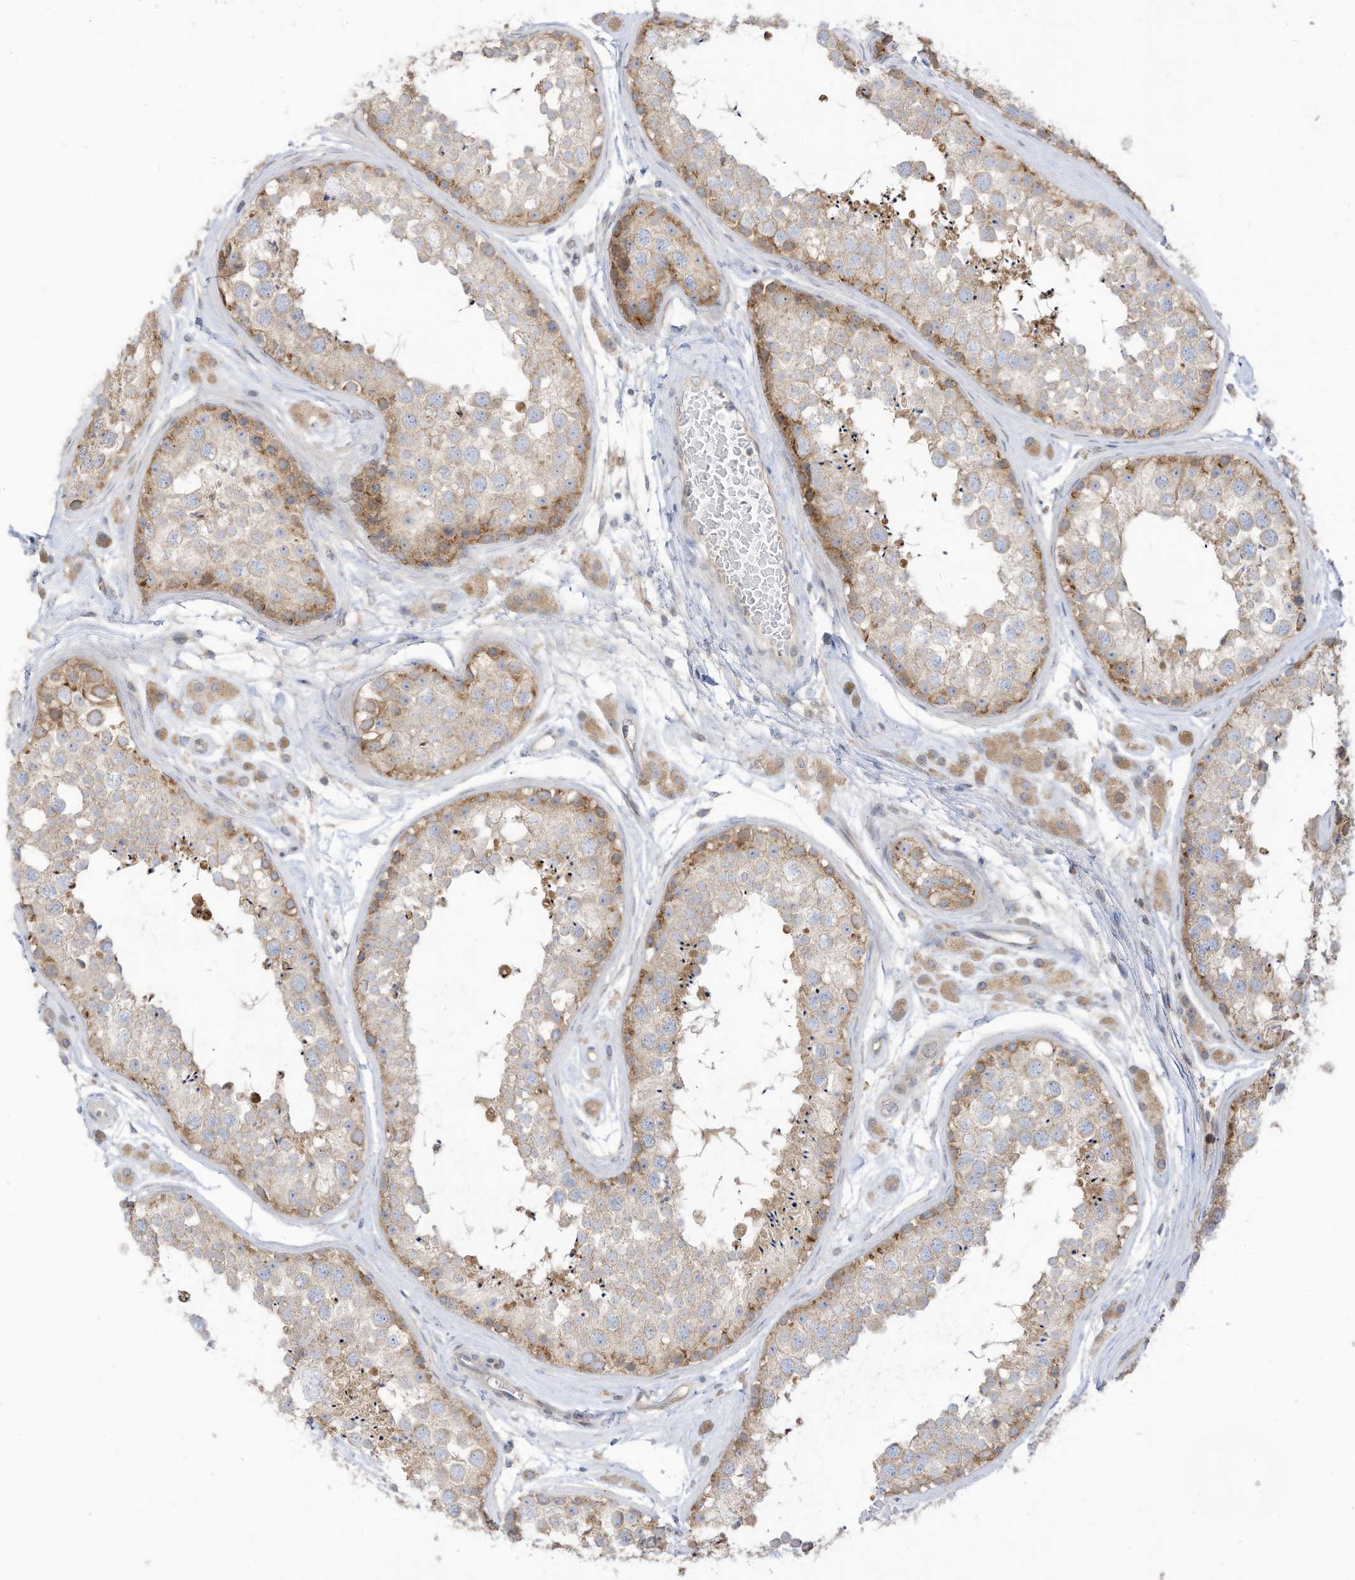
{"staining": {"intensity": "moderate", "quantity": "<25%", "location": "cytoplasmic/membranous"}, "tissue": "testis", "cell_type": "Cells in seminiferous ducts", "image_type": "normal", "snomed": [{"axis": "morphology", "description": "Normal tissue, NOS"}, {"axis": "topography", "description": "Testis"}], "caption": "Brown immunohistochemical staining in unremarkable human testis exhibits moderate cytoplasmic/membranous staining in about <25% of cells in seminiferous ducts. The protein is shown in brown color, while the nuclei are stained blue.", "gene": "LRRN2", "patient": {"sex": "male", "age": 25}}